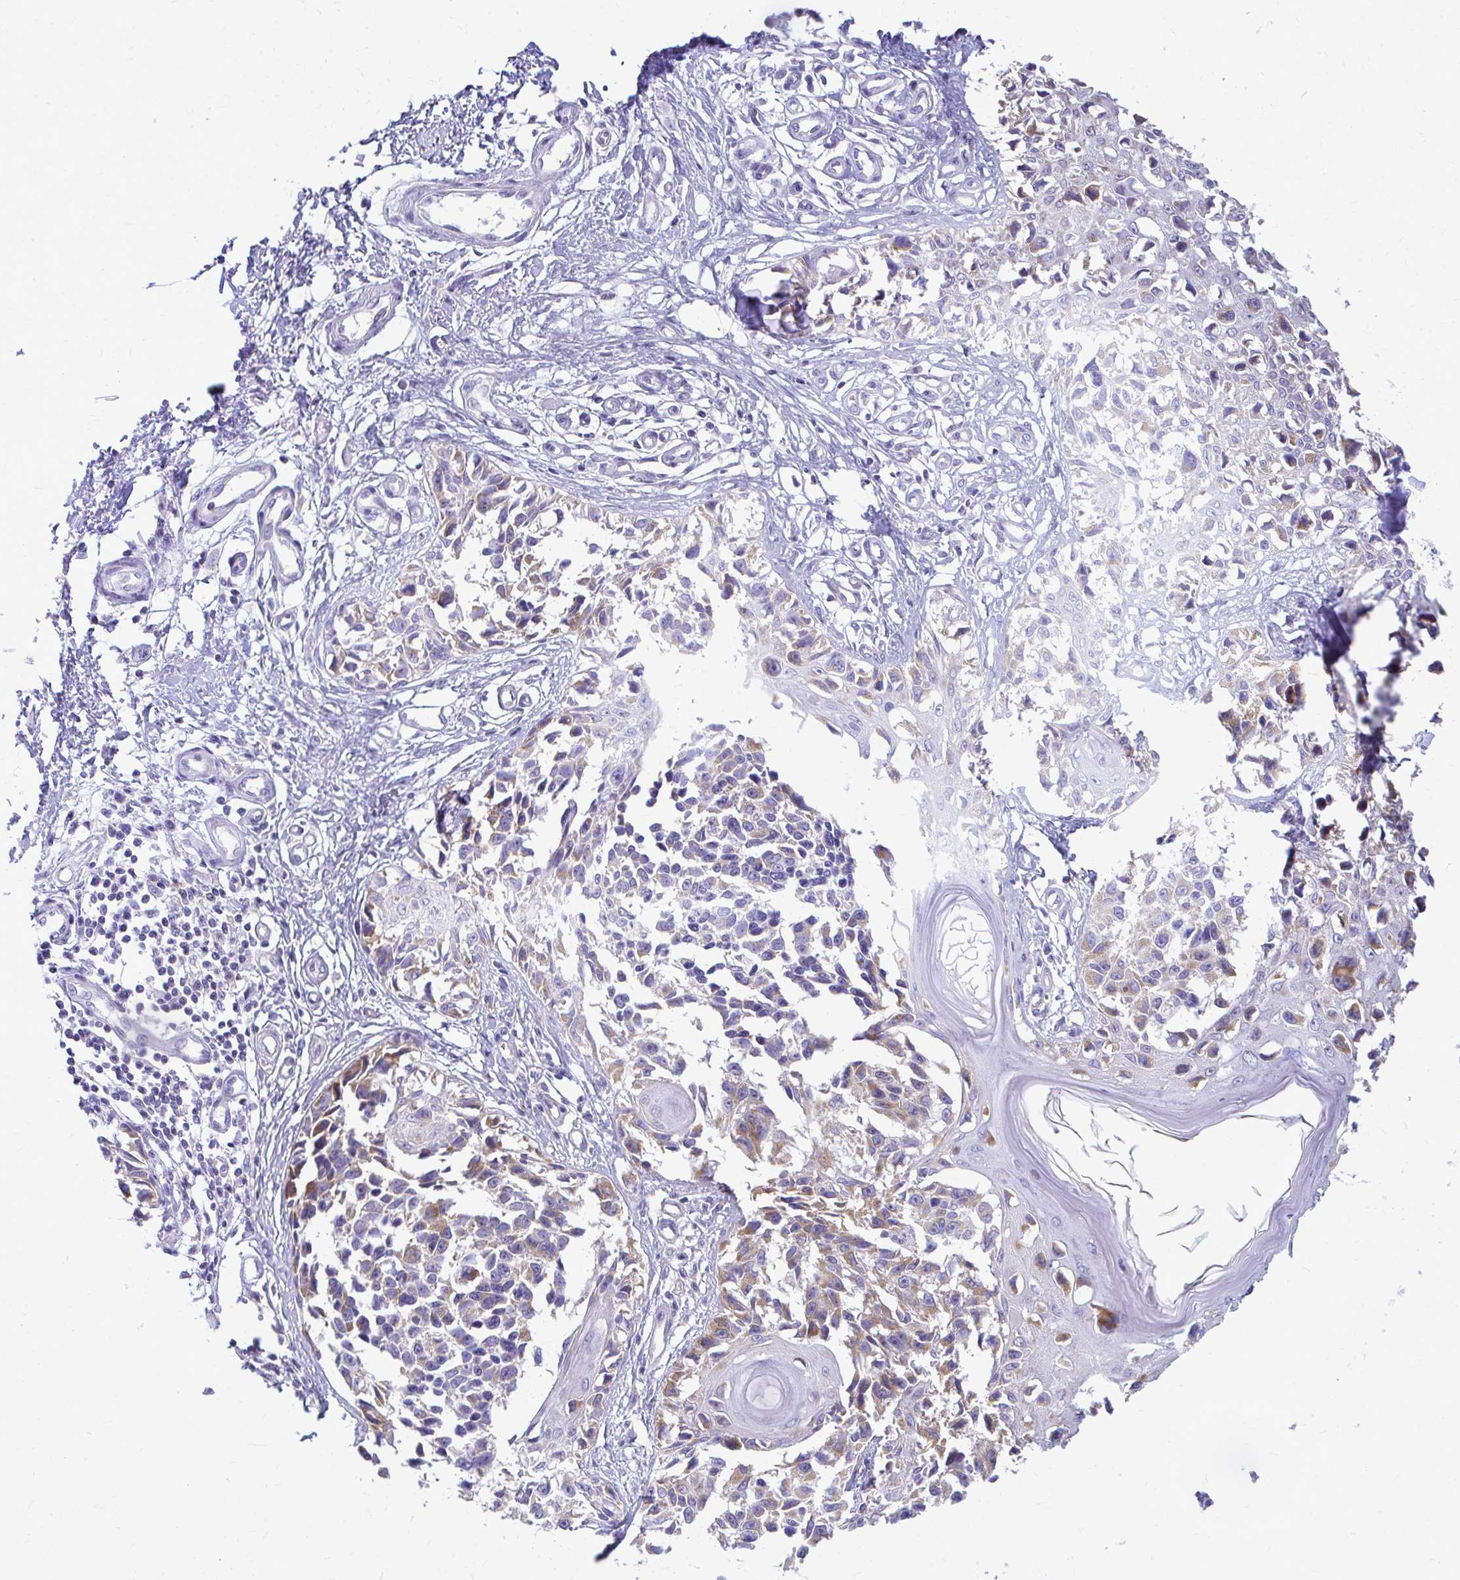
{"staining": {"intensity": "moderate", "quantity": "25%-75%", "location": "cytoplasmic/membranous"}, "tissue": "melanoma", "cell_type": "Tumor cells", "image_type": "cancer", "snomed": [{"axis": "morphology", "description": "Malignant melanoma, NOS"}, {"axis": "topography", "description": "Skin"}], "caption": "IHC (DAB (3,3'-diaminobenzidine)) staining of human melanoma displays moderate cytoplasmic/membranous protein positivity in about 25%-75% of tumor cells.", "gene": "MRPL19", "patient": {"sex": "male", "age": 73}}